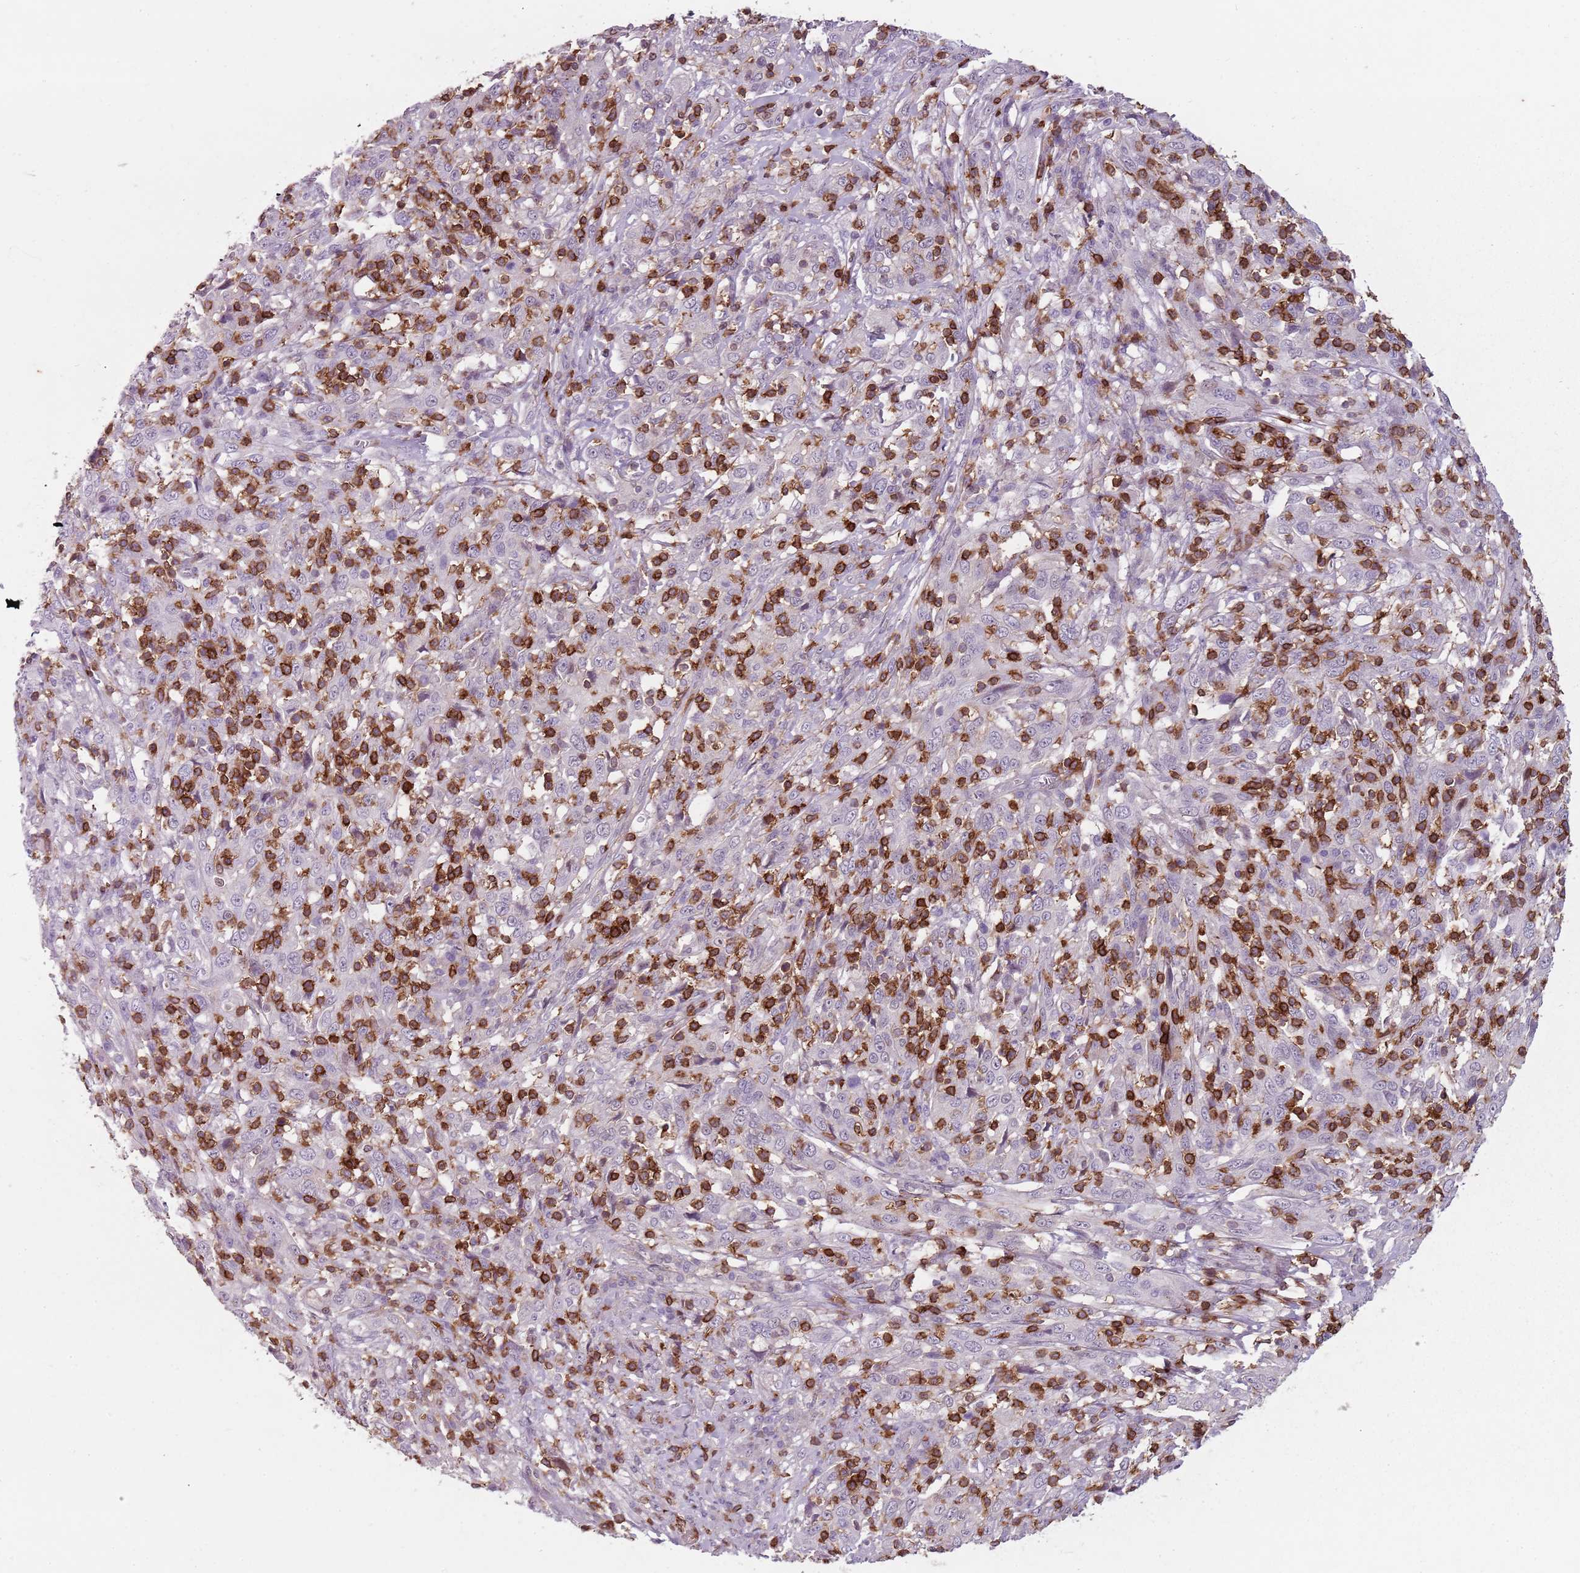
{"staining": {"intensity": "negative", "quantity": "none", "location": "none"}, "tissue": "cervical cancer", "cell_type": "Tumor cells", "image_type": "cancer", "snomed": [{"axis": "morphology", "description": "Squamous cell carcinoma, NOS"}, {"axis": "topography", "description": "Cervix"}], "caption": "Image shows no significant protein expression in tumor cells of cervical cancer.", "gene": "ZNF583", "patient": {"sex": "female", "age": 46}}